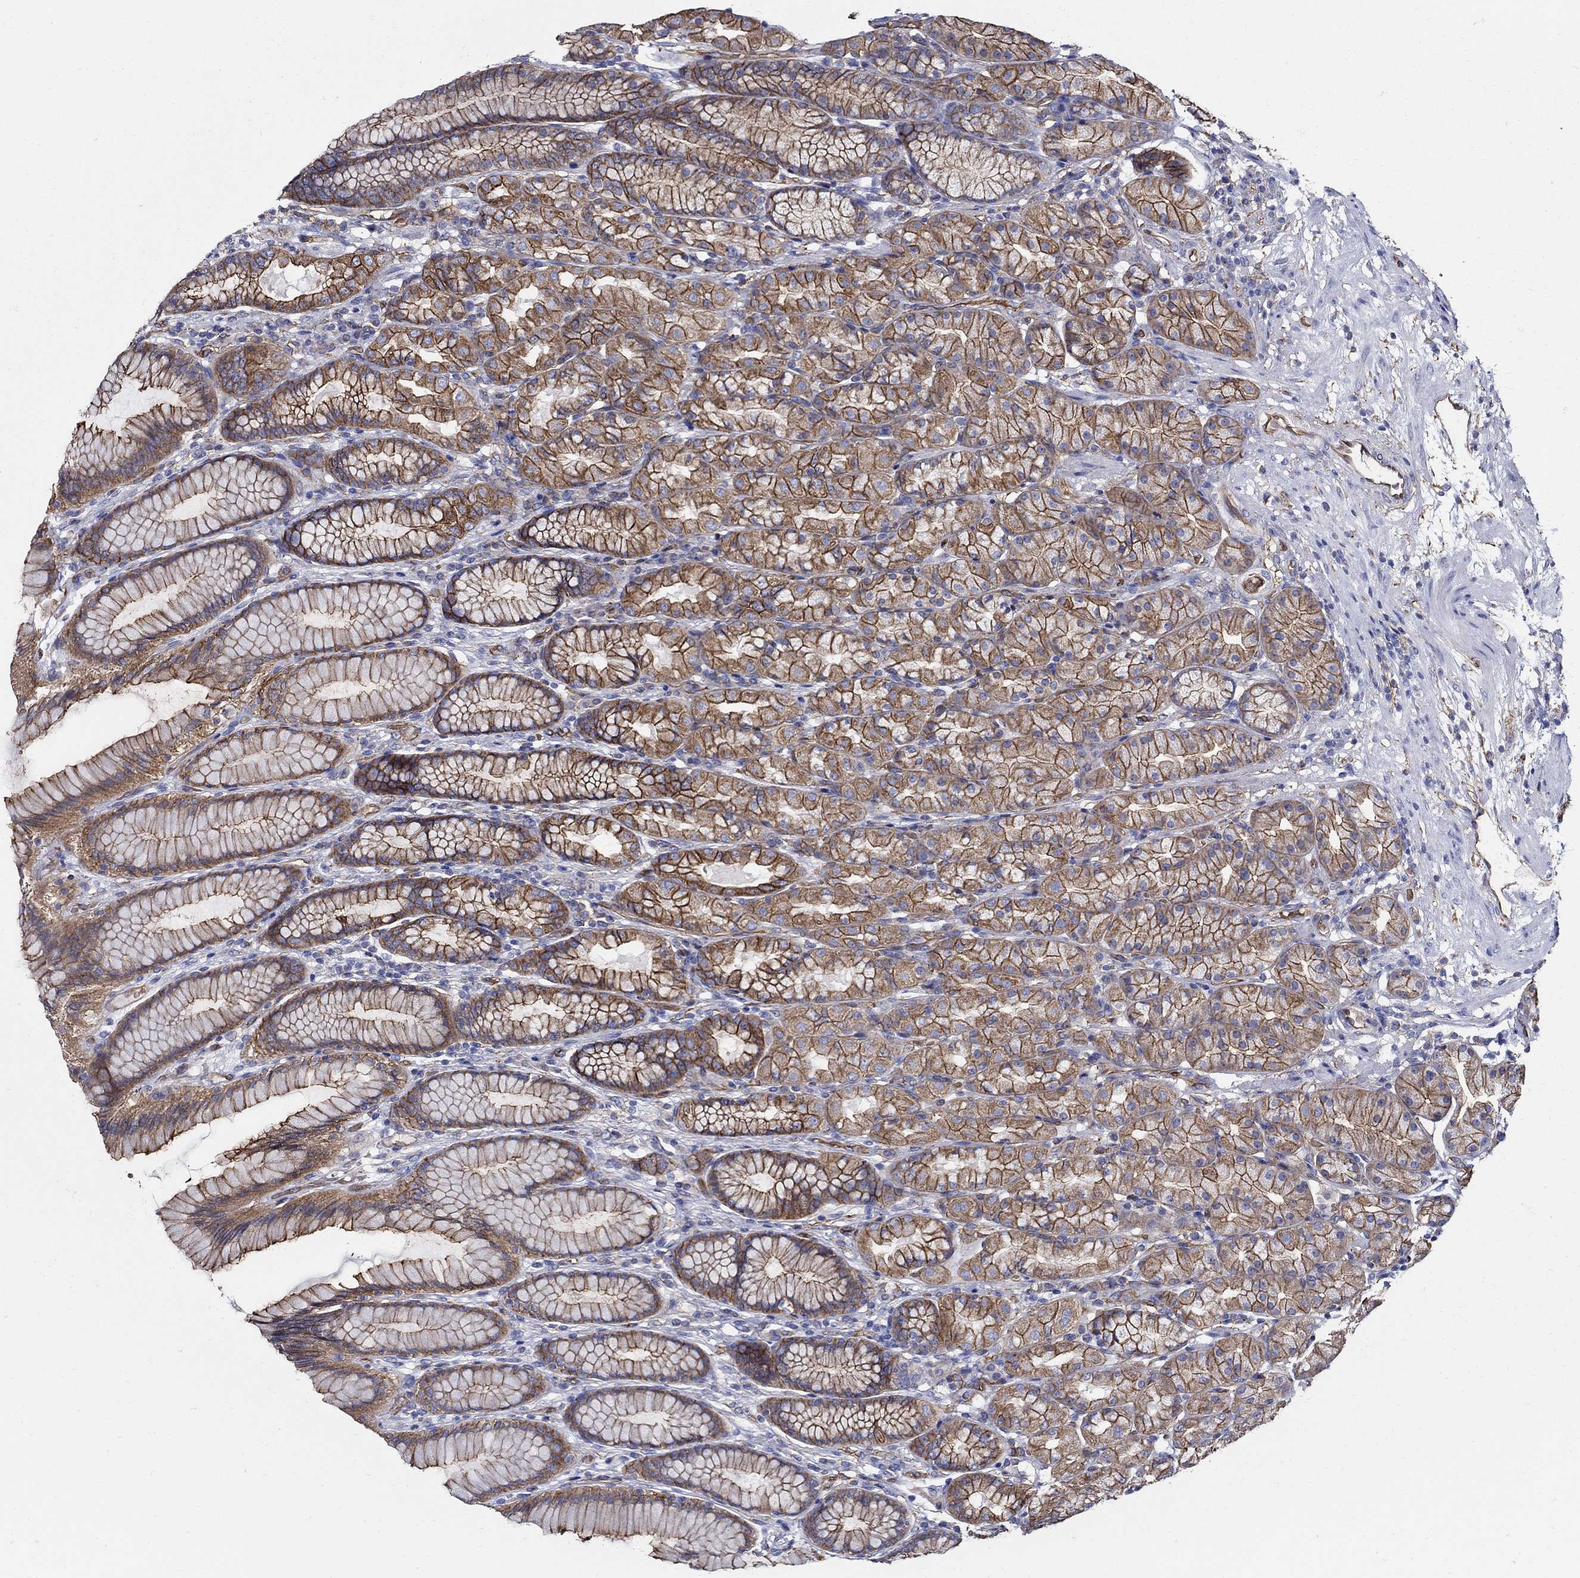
{"staining": {"intensity": "strong", "quantity": ">75%", "location": "cytoplasmic/membranous"}, "tissue": "stomach", "cell_type": "Glandular cells", "image_type": "normal", "snomed": [{"axis": "morphology", "description": "Normal tissue, NOS"}, {"axis": "morphology", "description": "Adenocarcinoma, NOS"}, {"axis": "topography", "description": "Stomach"}], "caption": "Immunohistochemical staining of benign stomach demonstrates >75% levels of strong cytoplasmic/membranous protein positivity in approximately >75% of glandular cells.", "gene": "APBB3", "patient": {"sex": "female", "age": 79}}